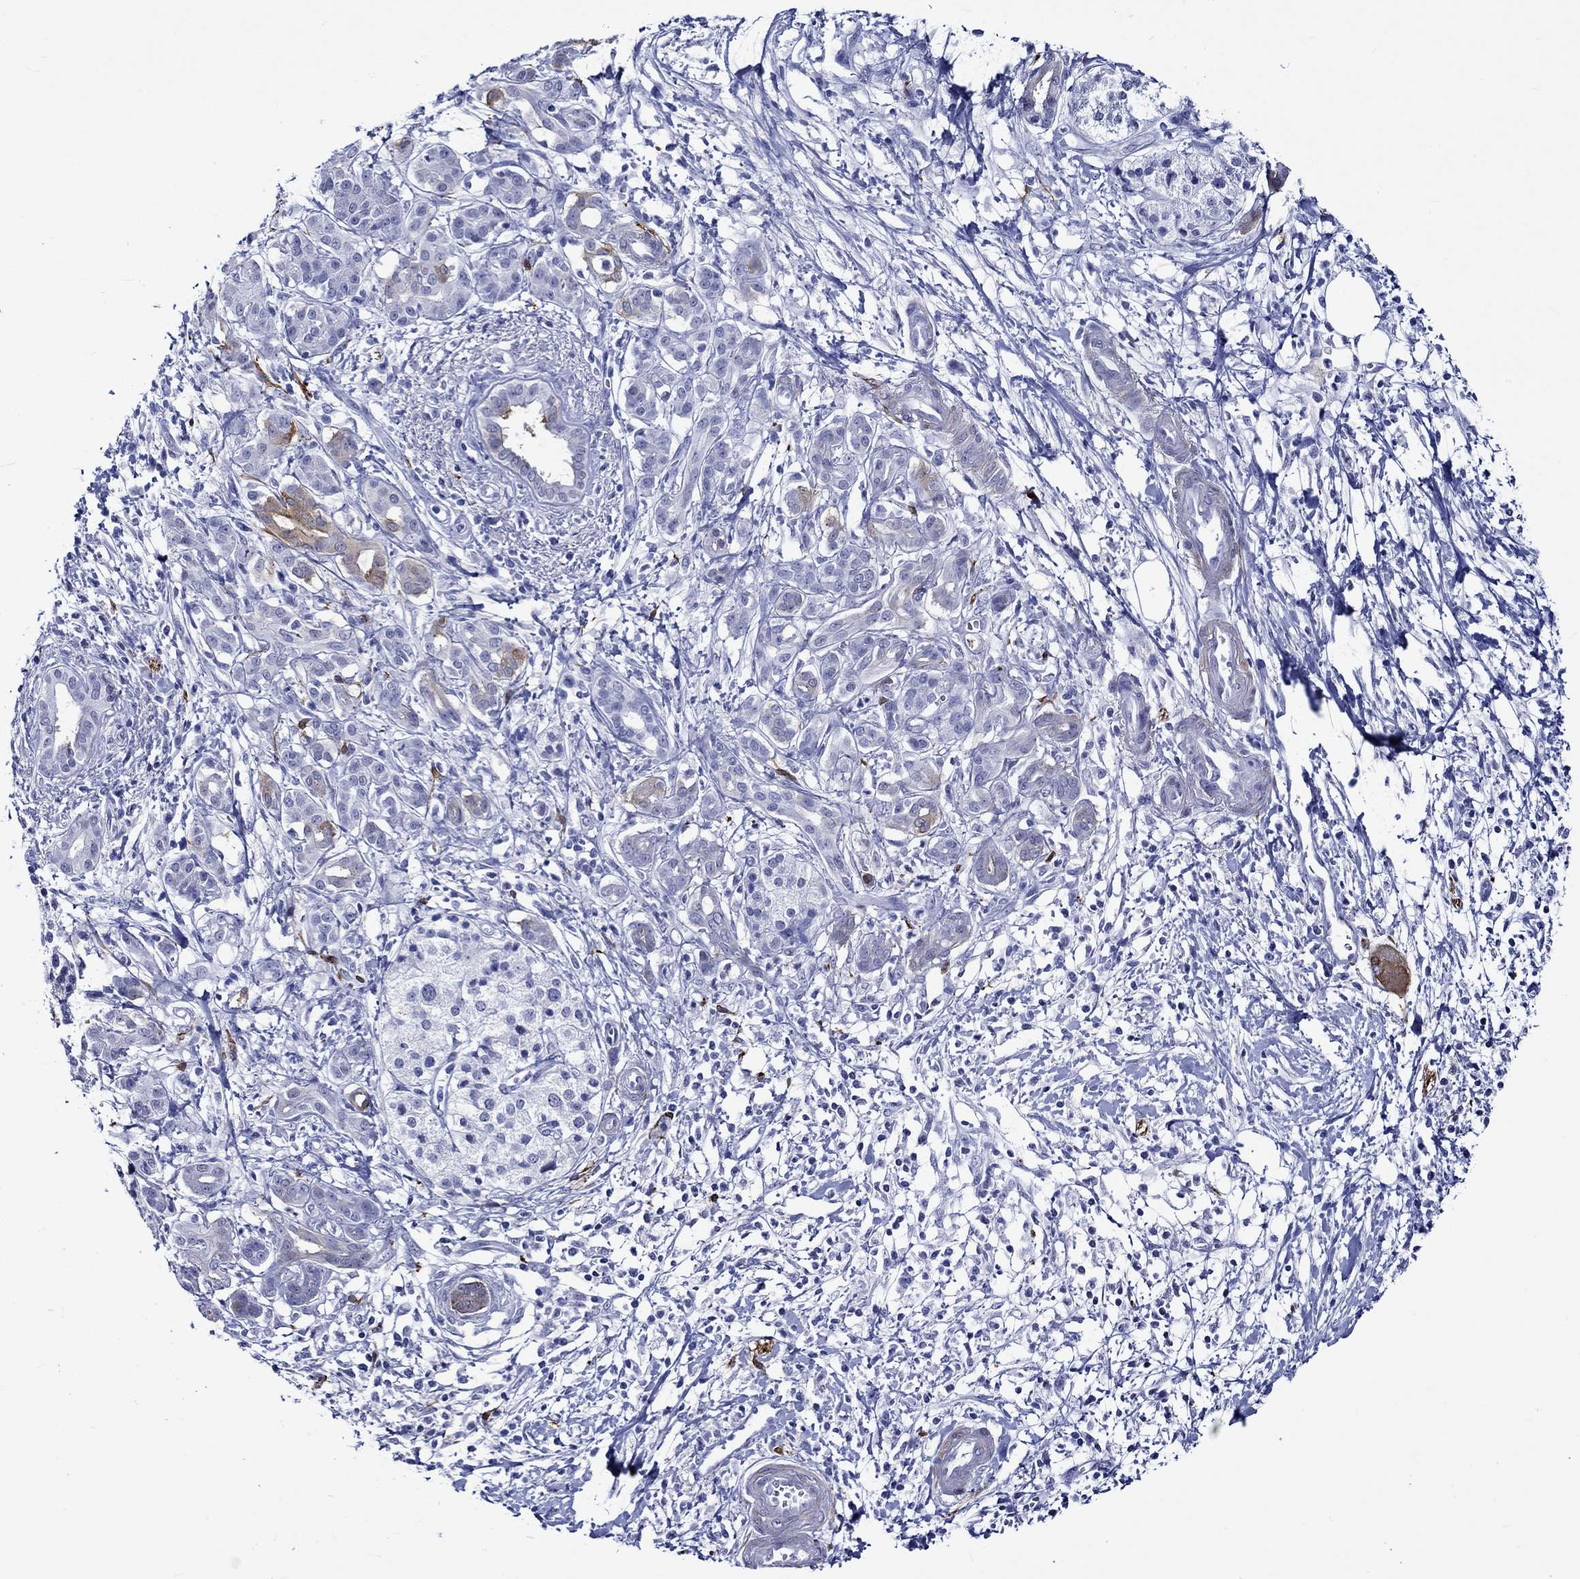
{"staining": {"intensity": "negative", "quantity": "none", "location": "none"}, "tissue": "pancreatic cancer", "cell_type": "Tumor cells", "image_type": "cancer", "snomed": [{"axis": "morphology", "description": "Adenocarcinoma, NOS"}, {"axis": "topography", "description": "Pancreas"}], "caption": "A photomicrograph of adenocarcinoma (pancreatic) stained for a protein reveals no brown staining in tumor cells. The staining was performed using DAB (3,3'-diaminobenzidine) to visualize the protein expression in brown, while the nuclei were stained in blue with hematoxylin (Magnification: 20x).", "gene": "CRYAB", "patient": {"sex": "male", "age": 72}}